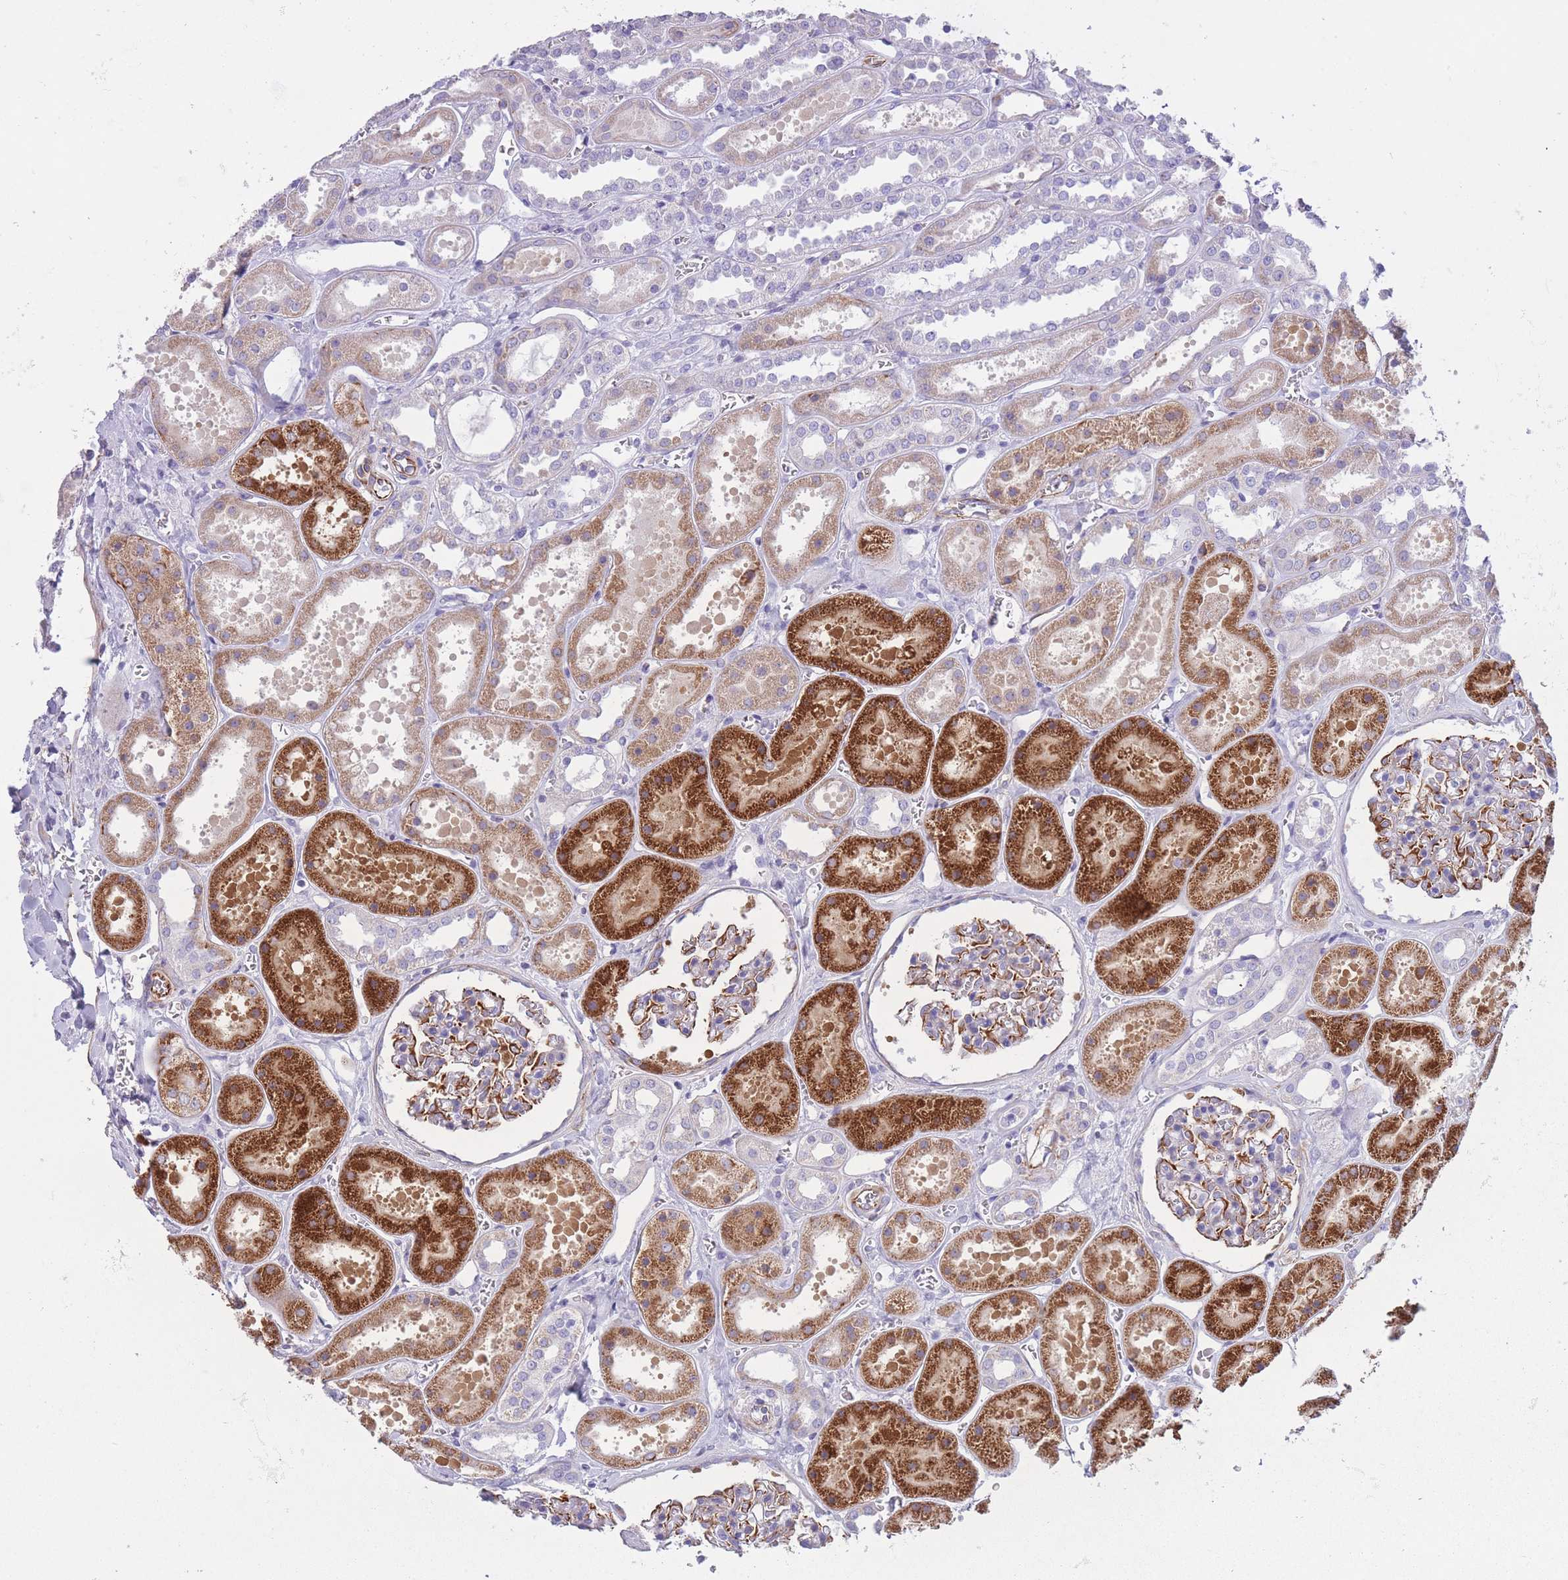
{"staining": {"intensity": "strong", "quantity": "<25%", "location": "cytoplasmic/membranous"}, "tissue": "kidney", "cell_type": "Cells in glomeruli", "image_type": "normal", "snomed": [{"axis": "morphology", "description": "Normal tissue, NOS"}, {"axis": "topography", "description": "Kidney"}], "caption": "An image of human kidney stained for a protein reveals strong cytoplasmic/membranous brown staining in cells in glomeruli.", "gene": "ATP5MF", "patient": {"sex": "female", "age": 41}}